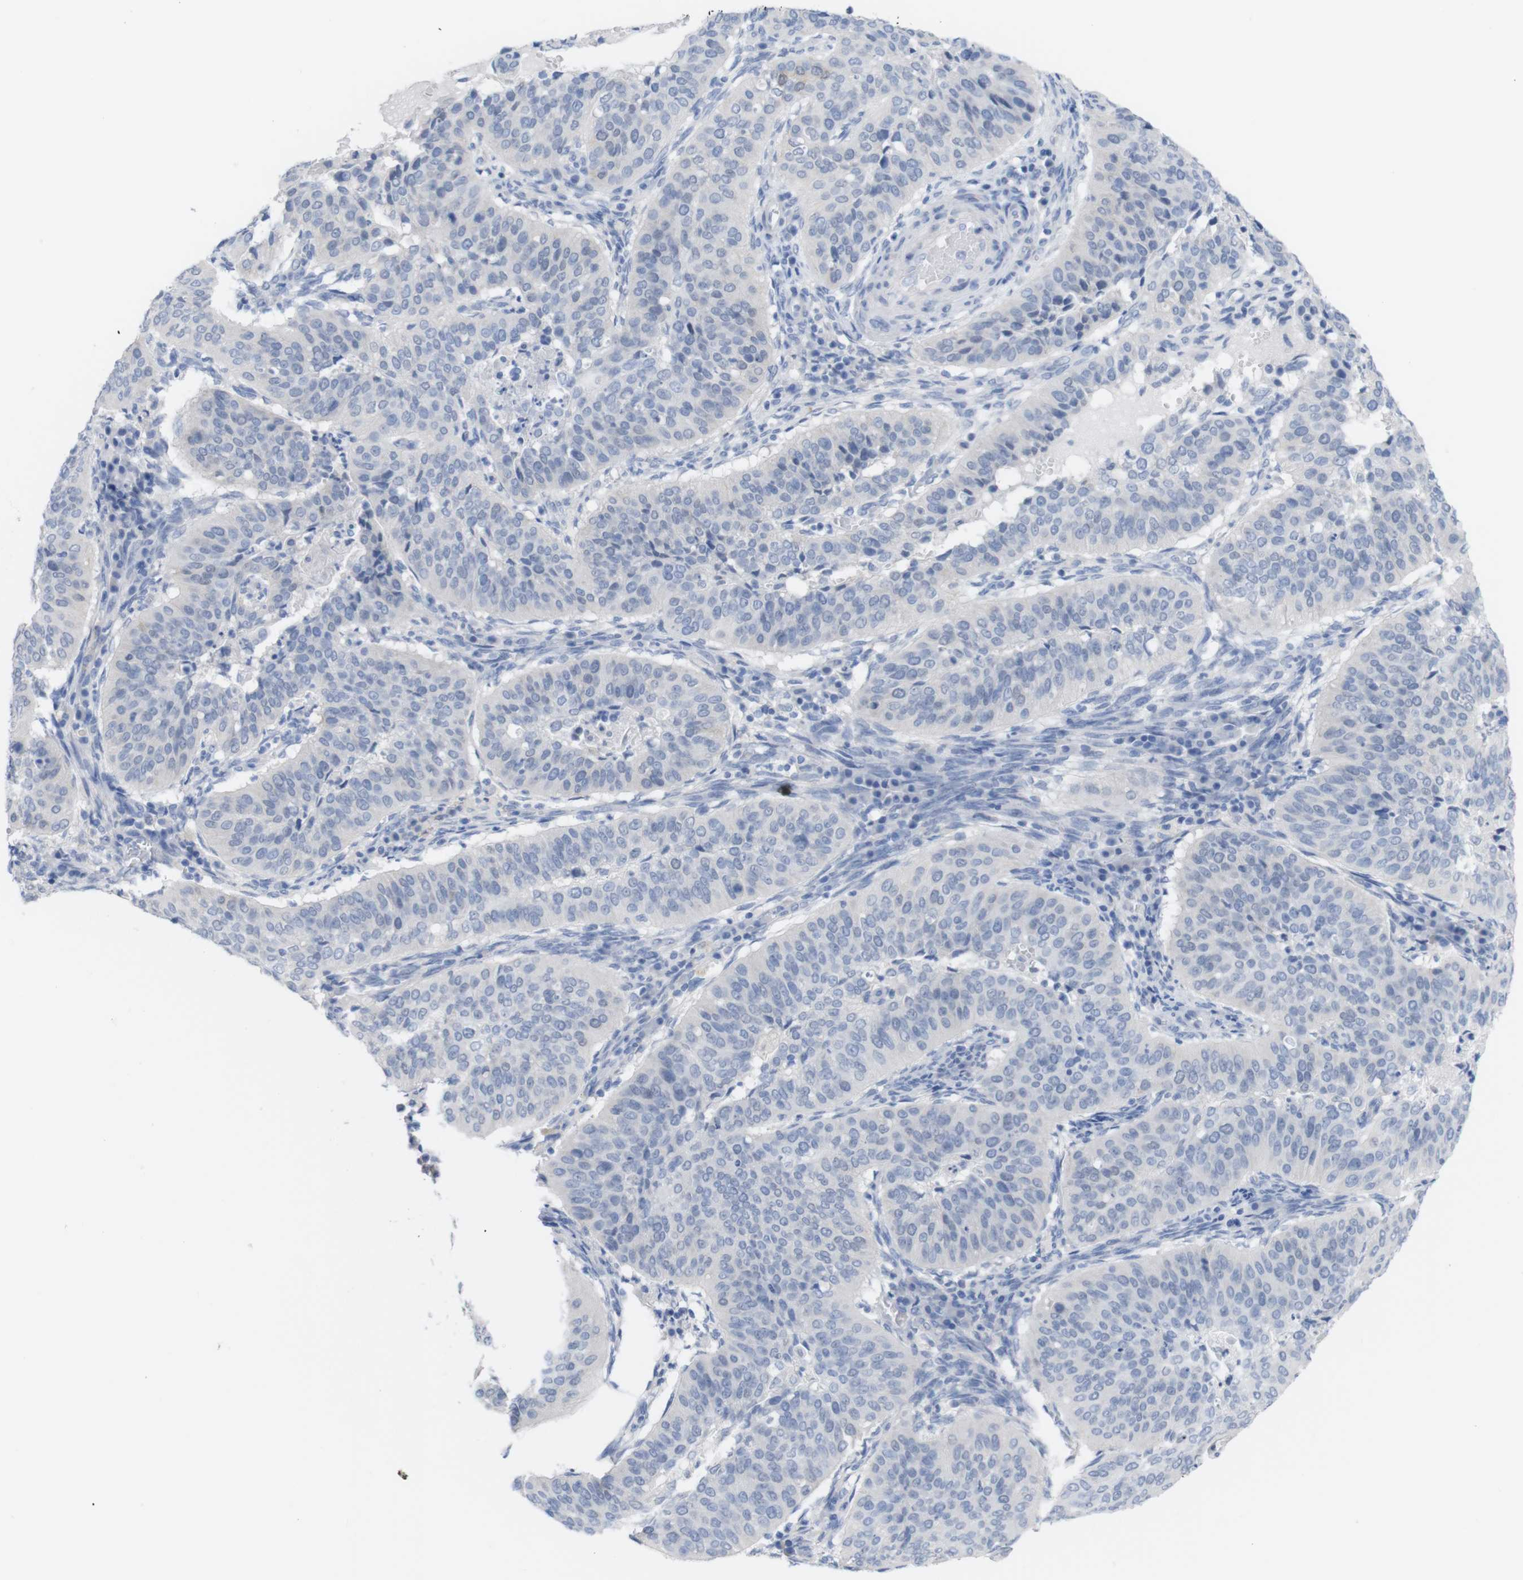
{"staining": {"intensity": "negative", "quantity": "none", "location": "none"}, "tissue": "cervical cancer", "cell_type": "Tumor cells", "image_type": "cancer", "snomed": [{"axis": "morphology", "description": "Normal tissue, NOS"}, {"axis": "morphology", "description": "Squamous cell carcinoma, NOS"}, {"axis": "topography", "description": "Cervix"}], "caption": "This is an immunohistochemistry photomicrograph of human cervical cancer (squamous cell carcinoma). There is no expression in tumor cells.", "gene": "PNMA1", "patient": {"sex": "female", "age": 39}}